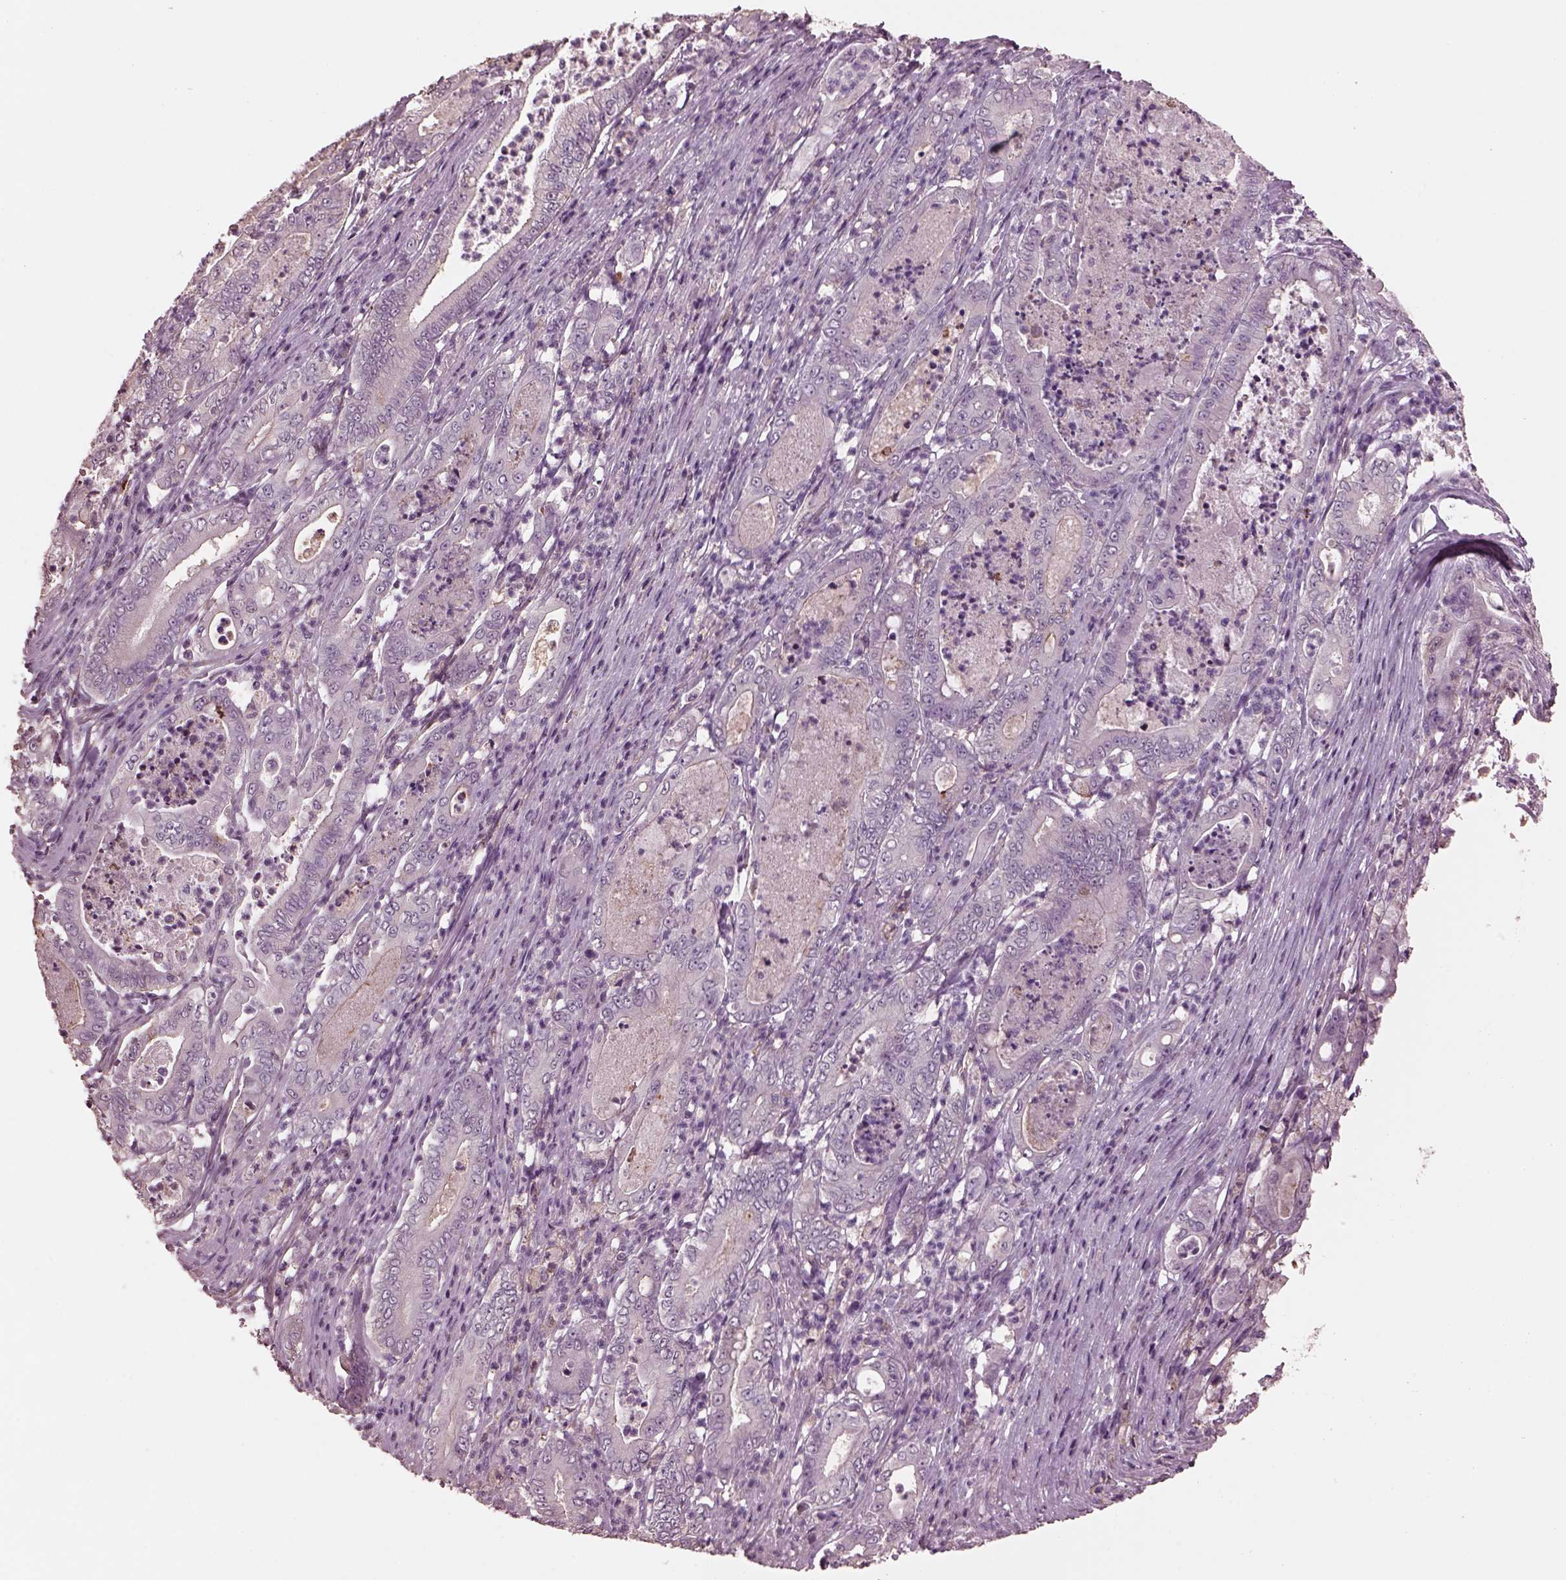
{"staining": {"intensity": "negative", "quantity": "none", "location": "none"}, "tissue": "pancreatic cancer", "cell_type": "Tumor cells", "image_type": "cancer", "snomed": [{"axis": "morphology", "description": "Adenocarcinoma, NOS"}, {"axis": "topography", "description": "Pancreas"}], "caption": "A histopathology image of pancreatic adenocarcinoma stained for a protein shows no brown staining in tumor cells.", "gene": "SRI", "patient": {"sex": "male", "age": 71}}